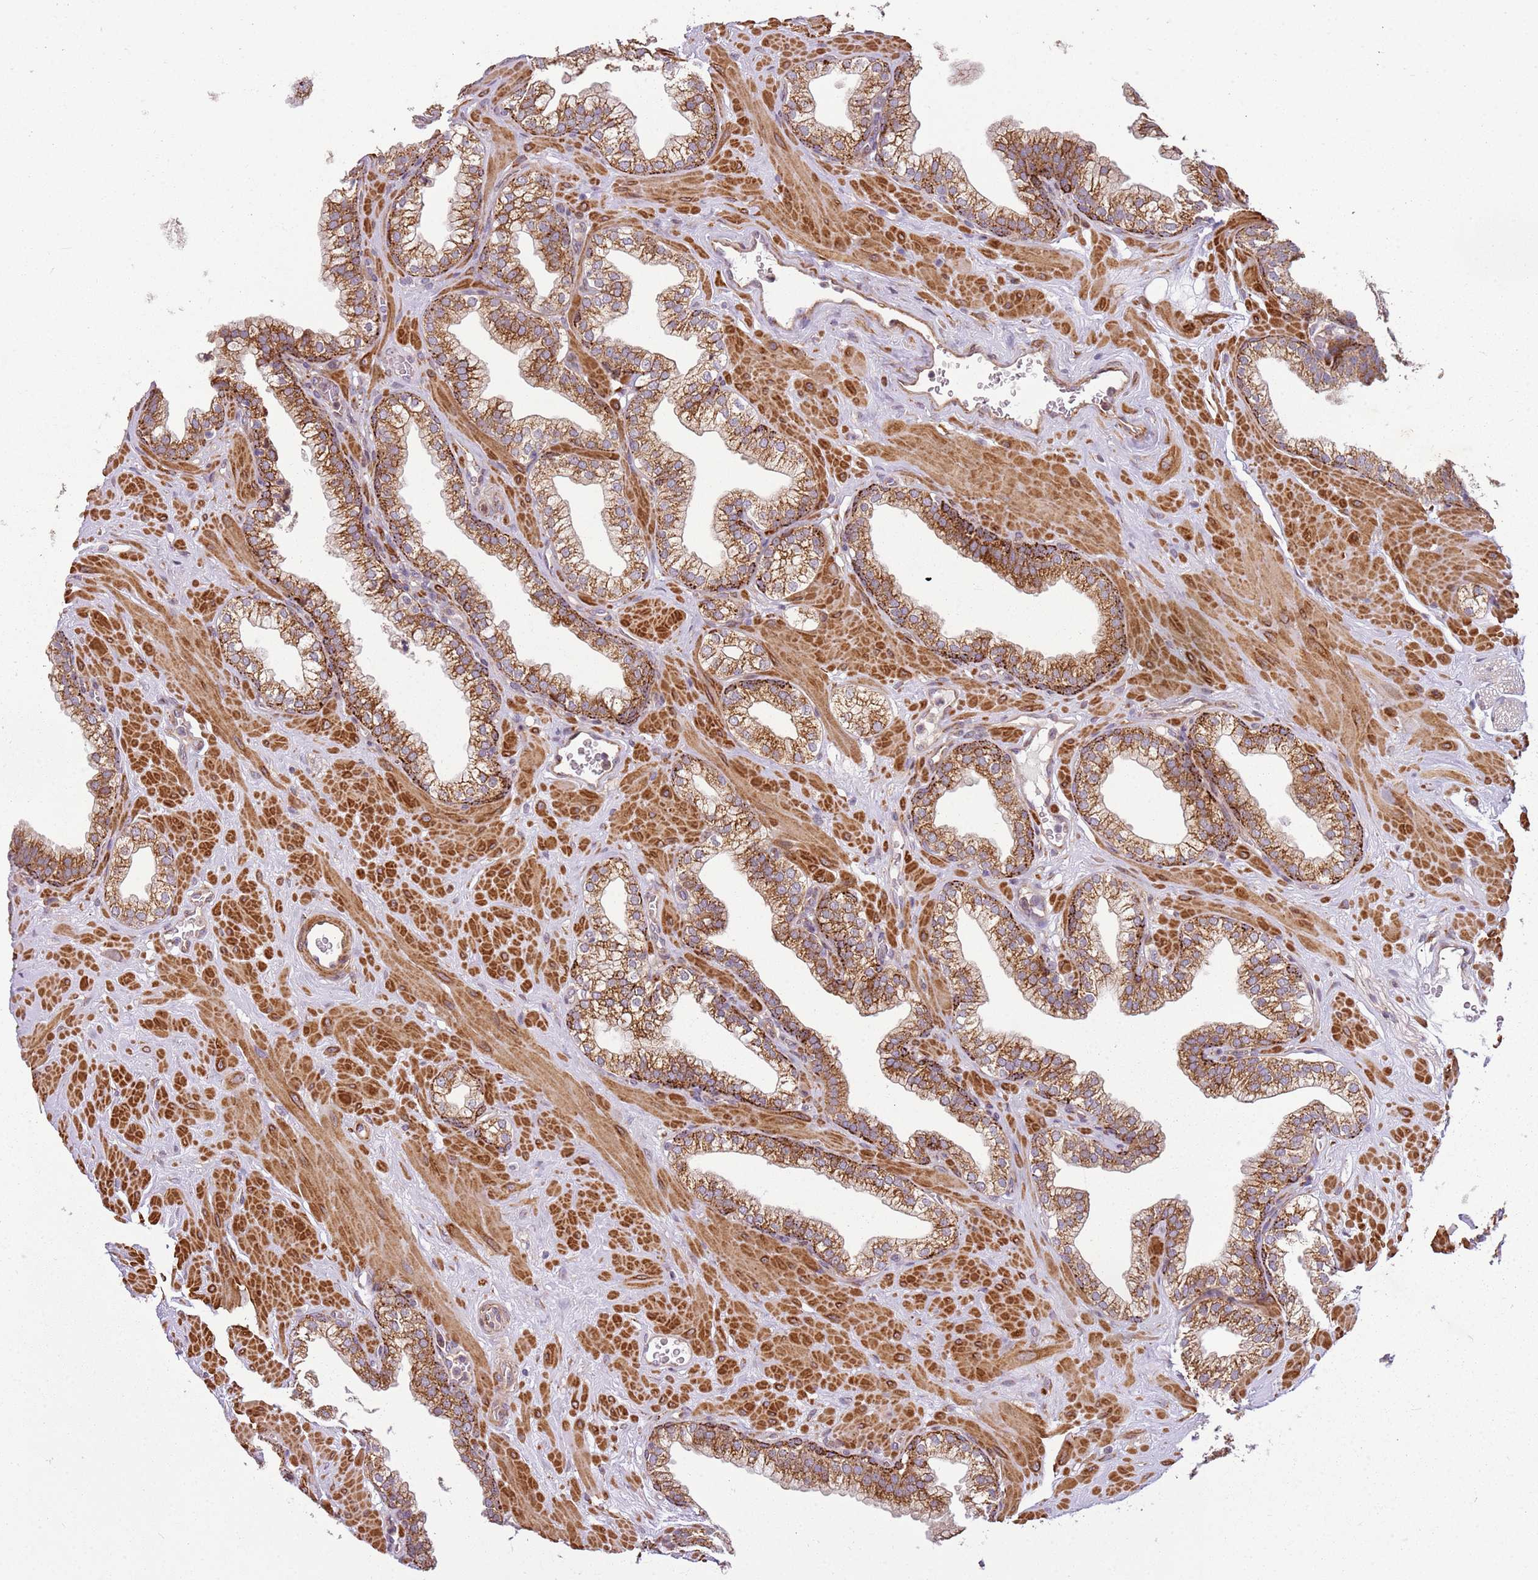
{"staining": {"intensity": "moderate", "quantity": ">75%", "location": "cytoplasmic/membranous"}, "tissue": "prostate", "cell_type": "Glandular cells", "image_type": "normal", "snomed": [{"axis": "morphology", "description": "Normal tissue, NOS"}, {"axis": "morphology", "description": "Urothelial carcinoma, Low grade"}, {"axis": "topography", "description": "Urinary bladder"}, {"axis": "topography", "description": "Prostate"}], "caption": "Prostate stained with immunohistochemistry reveals moderate cytoplasmic/membranous staining in approximately >75% of glandular cells.", "gene": "PVRIG", "patient": {"sex": "male", "age": 60}}